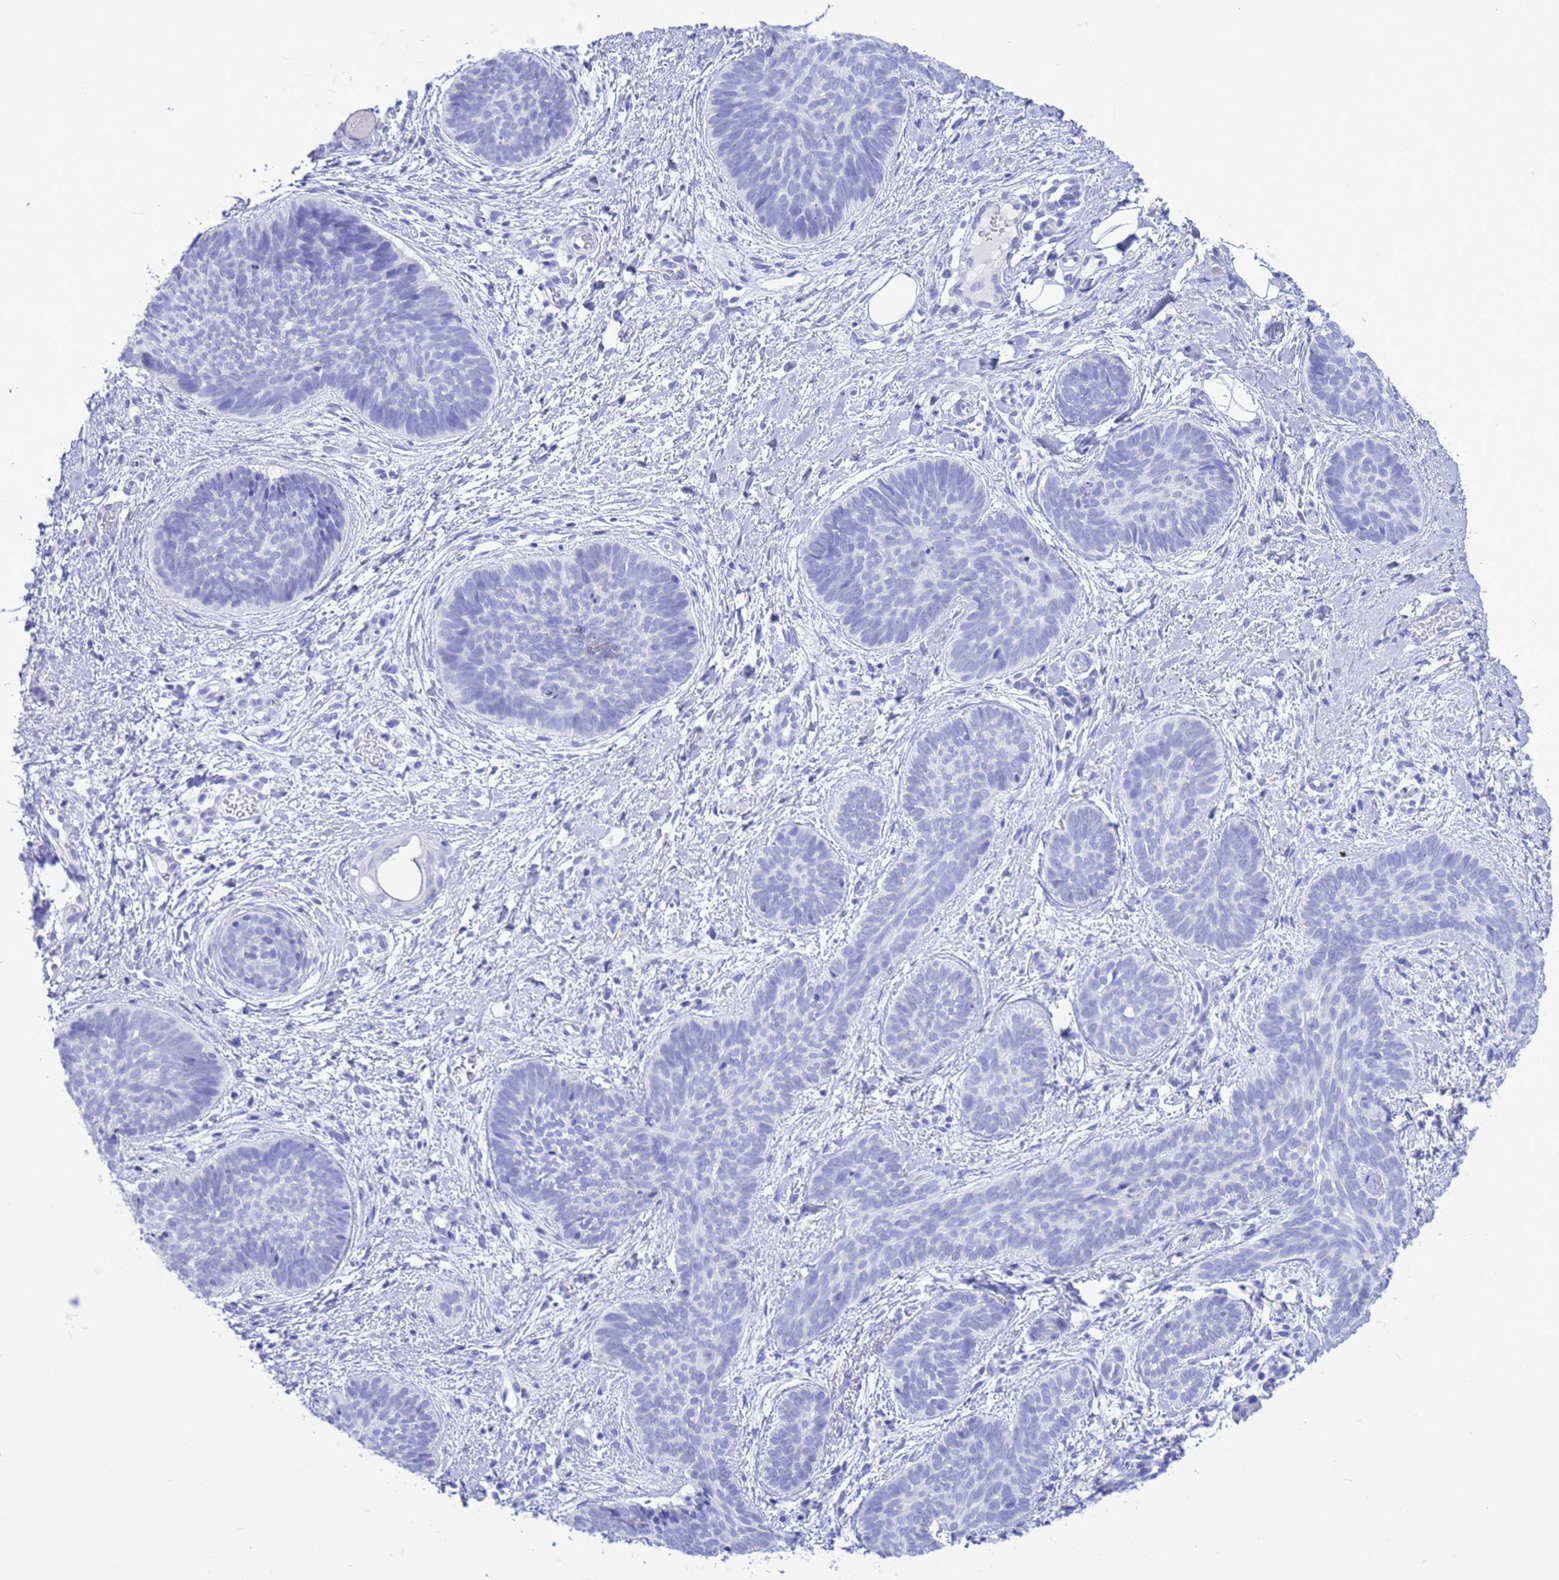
{"staining": {"intensity": "negative", "quantity": "none", "location": "none"}, "tissue": "skin cancer", "cell_type": "Tumor cells", "image_type": "cancer", "snomed": [{"axis": "morphology", "description": "Basal cell carcinoma"}, {"axis": "topography", "description": "Skin"}], "caption": "The photomicrograph reveals no significant expression in tumor cells of basal cell carcinoma (skin).", "gene": "GSTM1", "patient": {"sex": "female", "age": 81}}